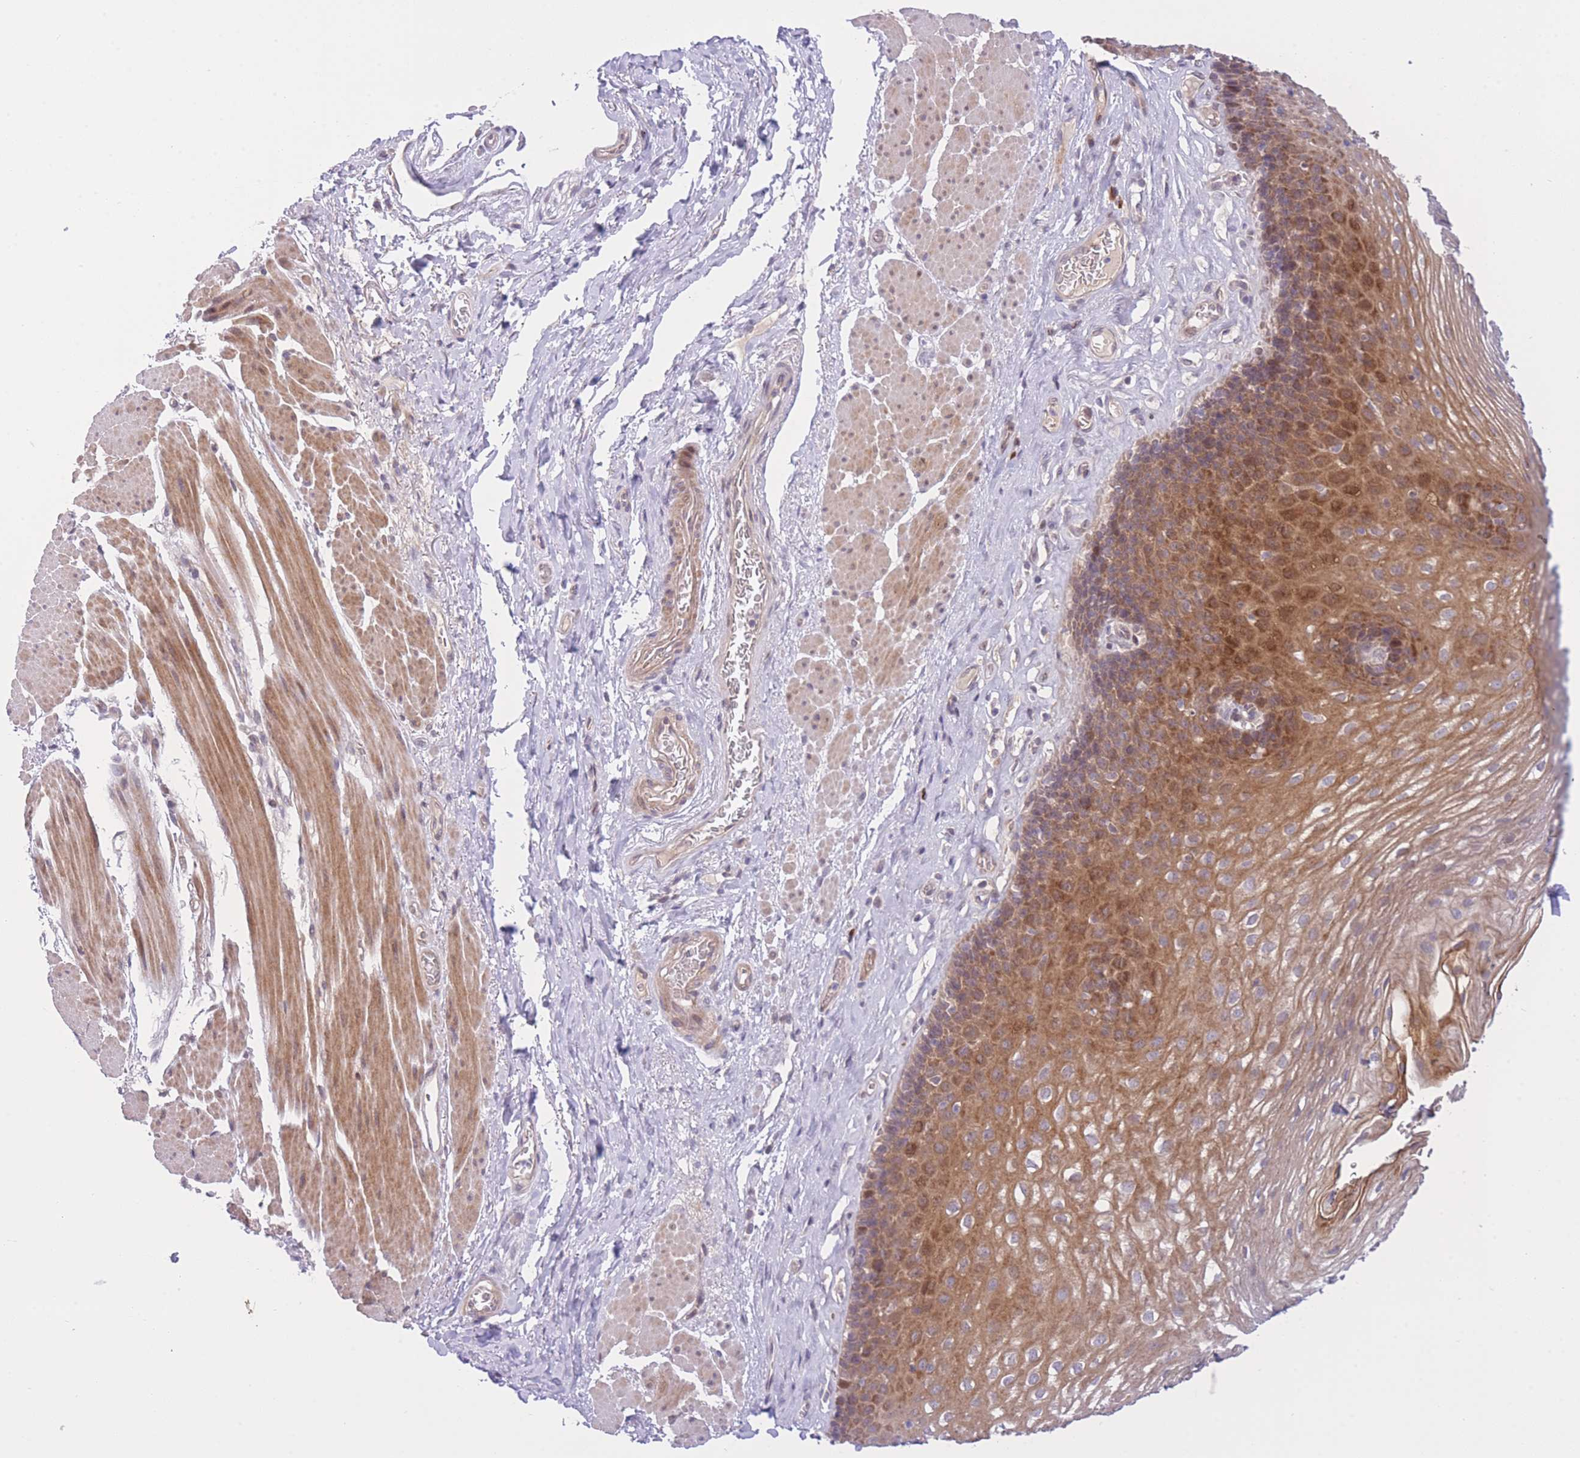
{"staining": {"intensity": "moderate", "quantity": ">75%", "location": "cytoplasmic/membranous,nuclear"}, "tissue": "esophagus", "cell_type": "Squamous epithelial cells", "image_type": "normal", "snomed": [{"axis": "morphology", "description": "Normal tissue, NOS"}, {"axis": "topography", "description": "Esophagus"}], "caption": "Squamous epithelial cells show moderate cytoplasmic/membranous,nuclear positivity in approximately >75% of cells in benign esophagus.", "gene": "CDC25B", "patient": {"sex": "female", "age": 66}}